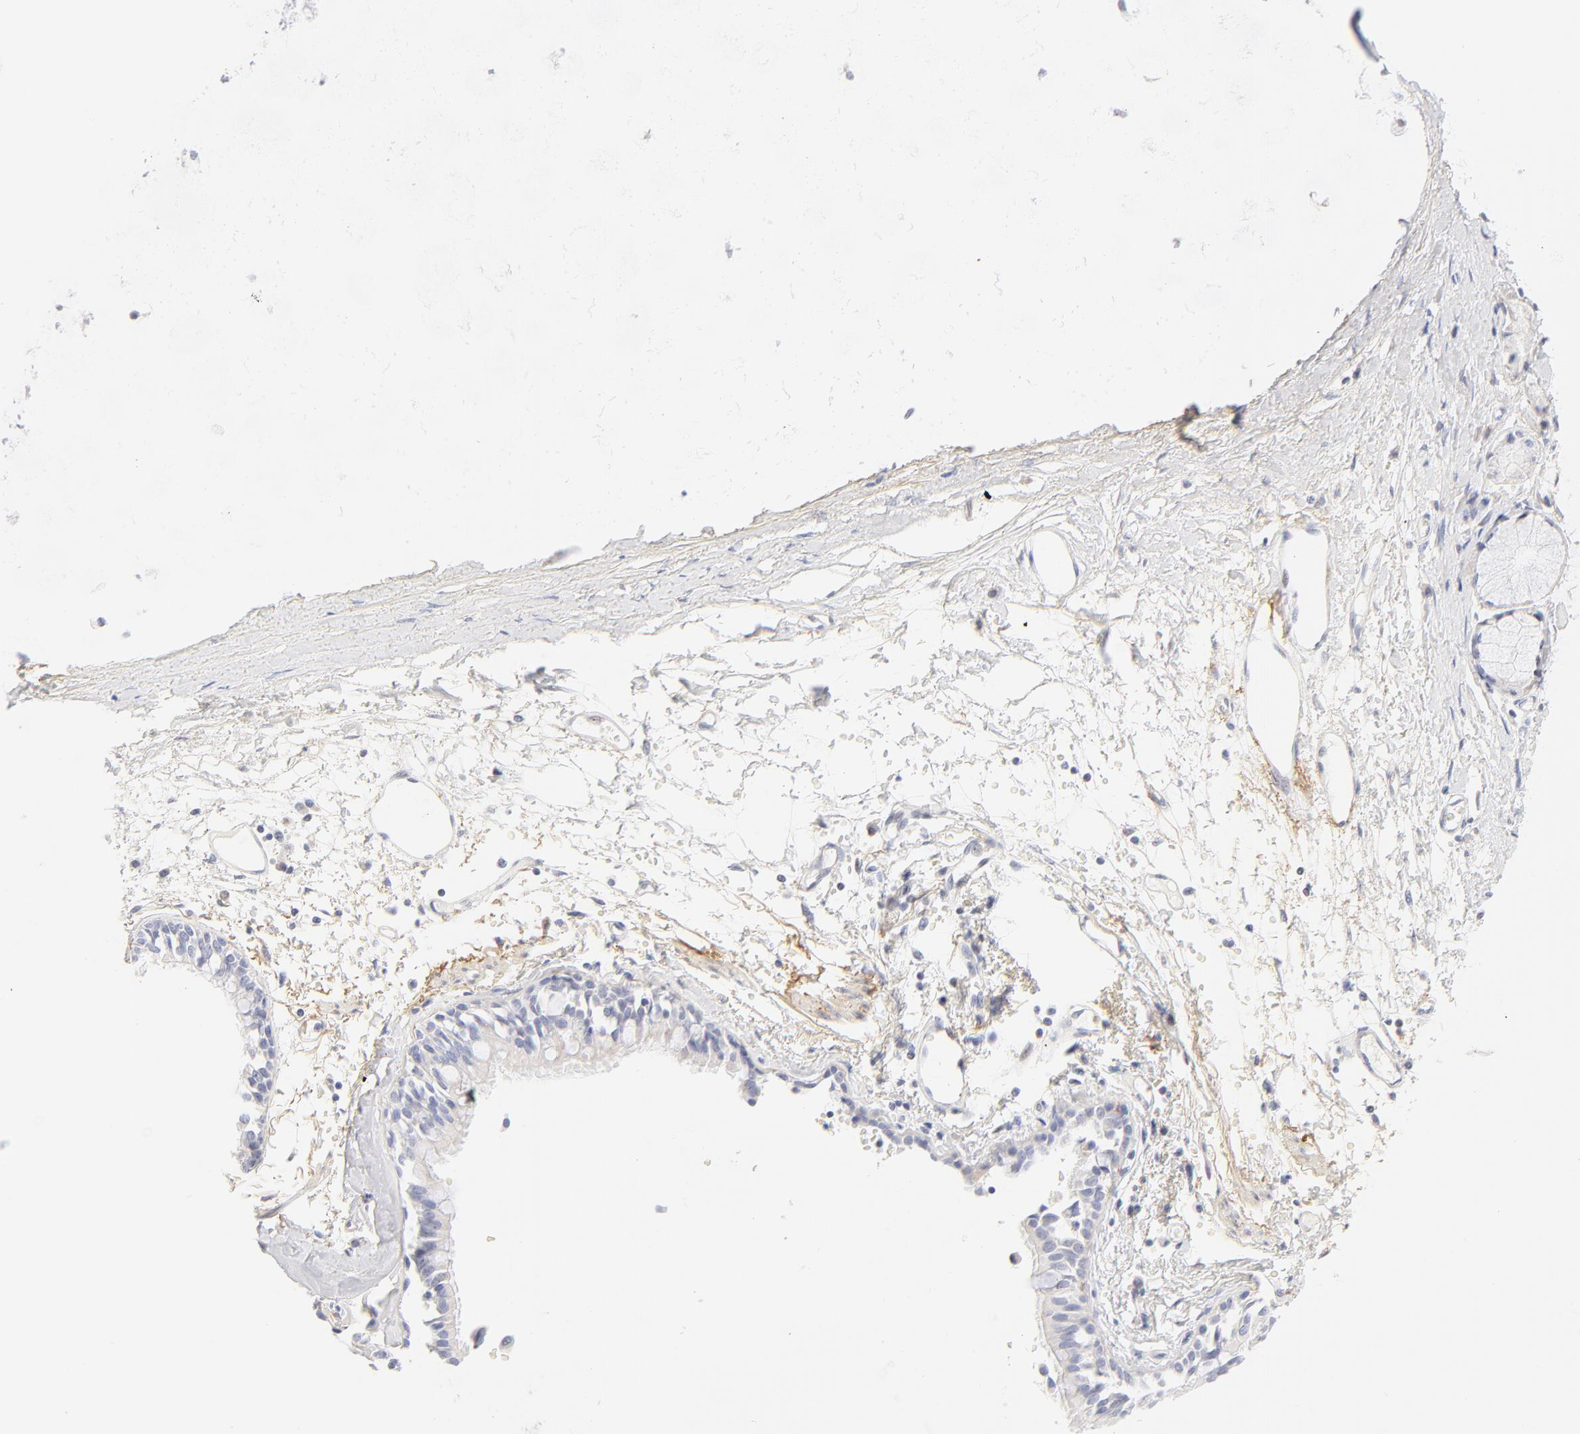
{"staining": {"intensity": "weak", "quantity": "<25%", "location": "cytoplasmic/membranous"}, "tissue": "bronchus", "cell_type": "Respiratory epithelial cells", "image_type": "normal", "snomed": [{"axis": "morphology", "description": "Normal tissue, NOS"}, {"axis": "topography", "description": "Bronchus"}, {"axis": "topography", "description": "Lung"}], "caption": "Protein analysis of unremarkable bronchus exhibits no significant staining in respiratory epithelial cells.", "gene": "NPNT", "patient": {"sex": "female", "age": 56}}